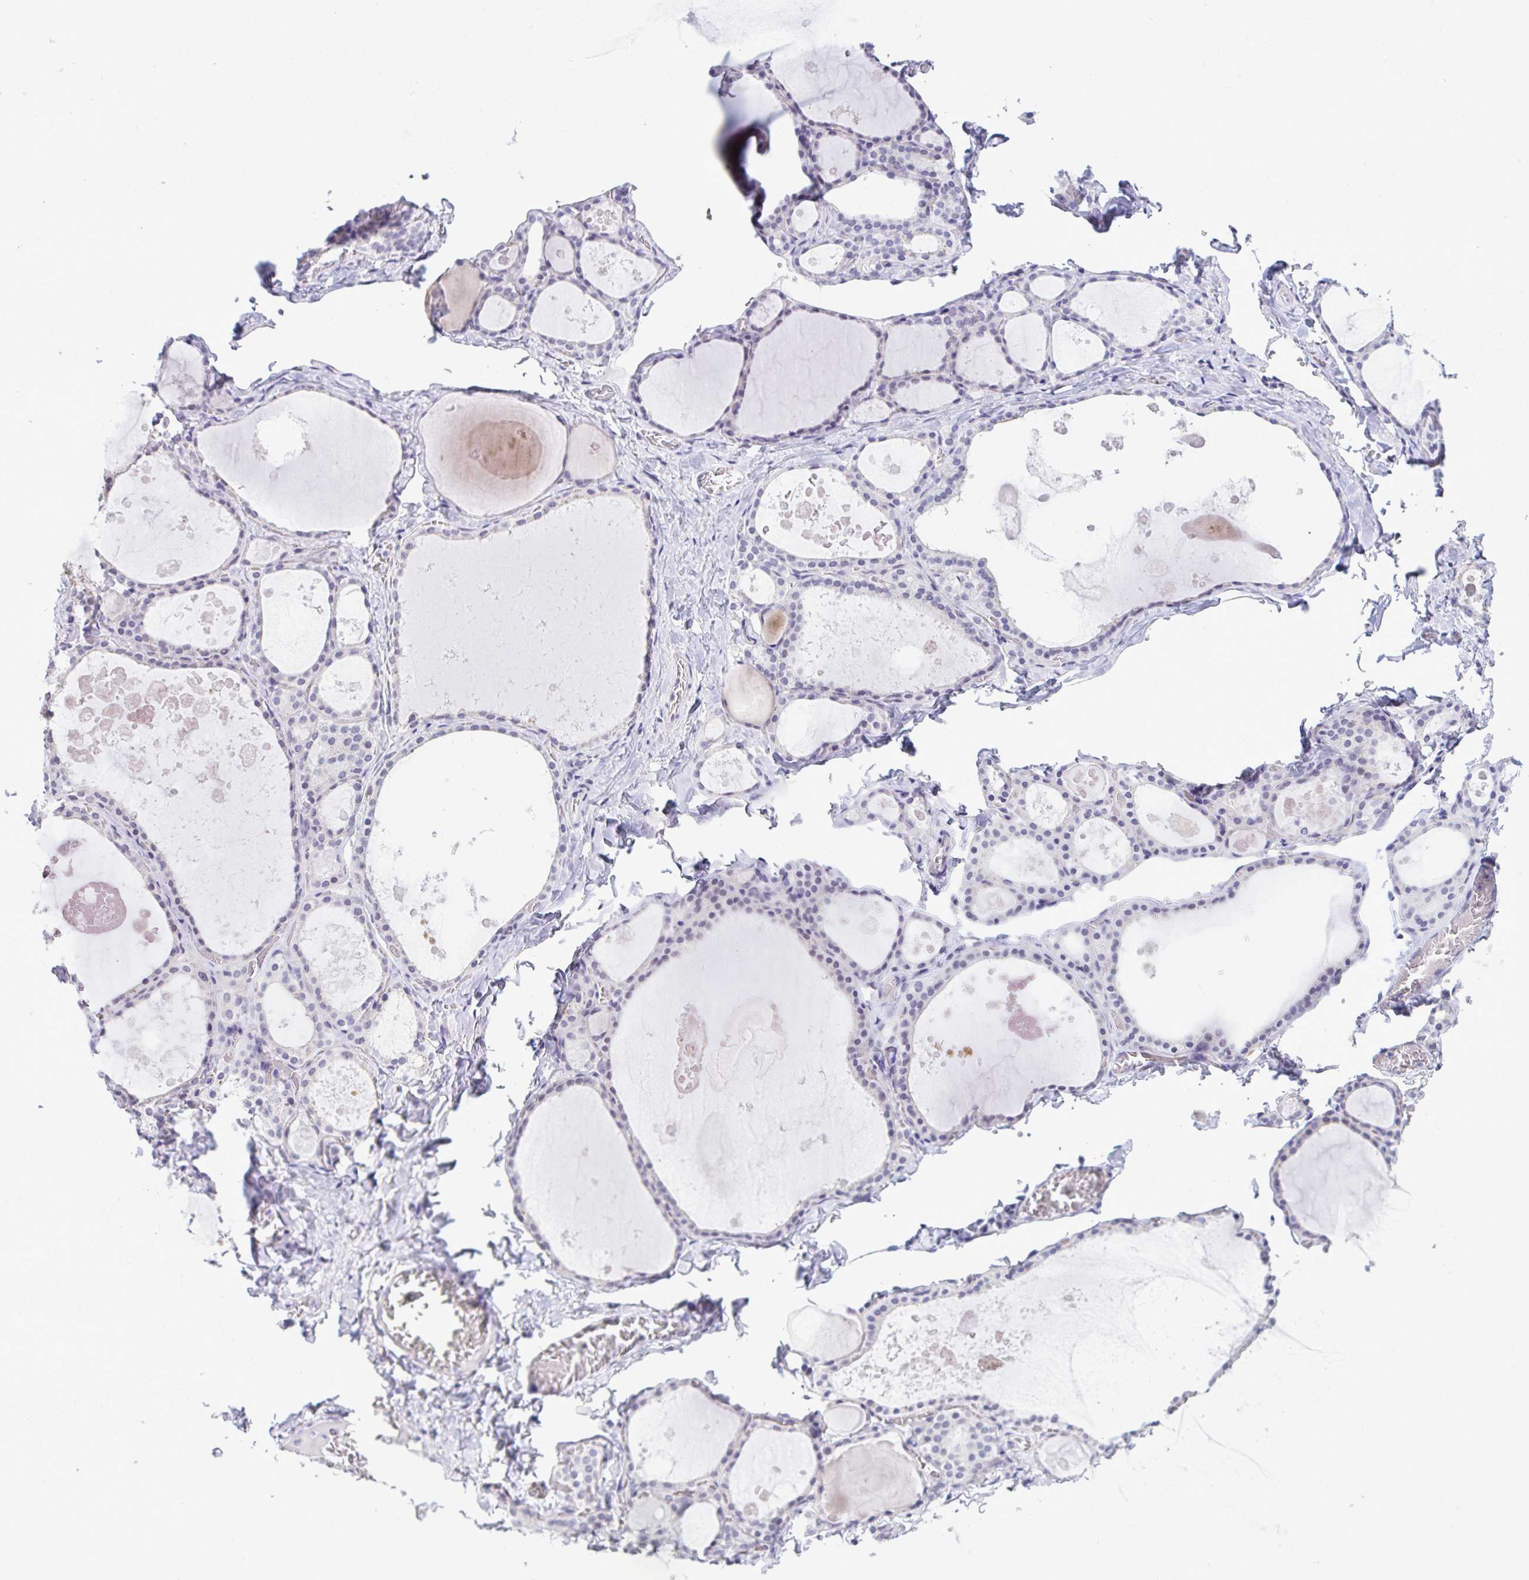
{"staining": {"intensity": "negative", "quantity": "none", "location": "none"}, "tissue": "thyroid gland", "cell_type": "Glandular cells", "image_type": "normal", "snomed": [{"axis": "morphology", "description": "Normal tissue, NOS"}, {"axis": "topography", "description": "Thyroid gland"}], "caption": "Protein analysis of benign thyroid gland demonstrates no significant staining in glandular cells. (Brightfield microscopy of DAB (3,3'-diaminobenzidine) immunohistochemistry at high magnification).", "gene": "ATP6V0D2", "patient": {"sex": "male", "age": 56}}